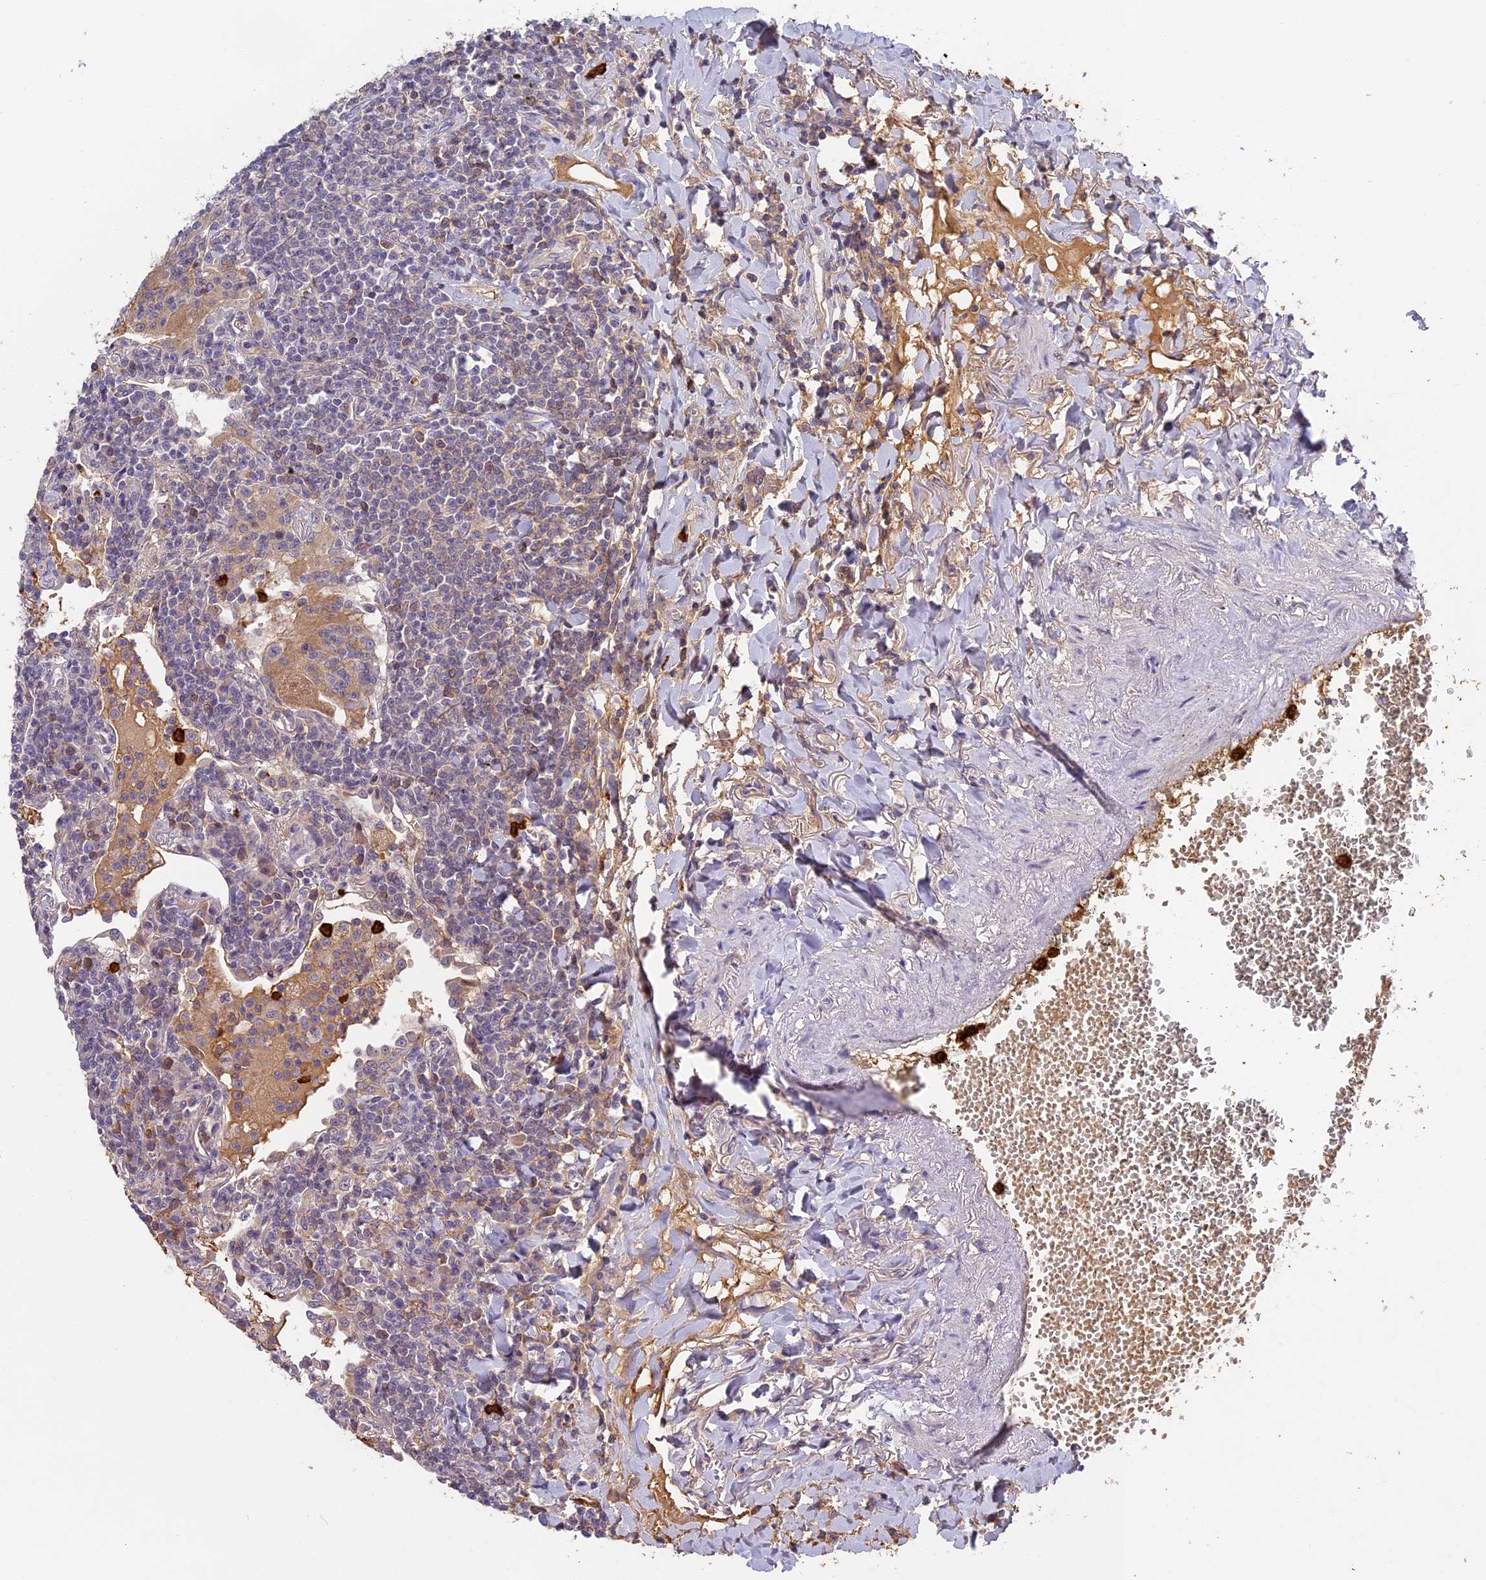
{"staining": {"intensity": "weak", "quantity": "<25%", "location": "cytoplasmic/membranous"}, "tissue": "lymphoma", "cell_type": "Tumor cells", "image_type": "cancer", "snomed": [{"axis": "morphology", "description": "Malignant lymphoma, non-Hodgkin's type, Low grade"}, {"axis": "topography", "description": "Lung"}], "caption": "The immunohistochemistry image has no significant expression in tumor cells of lymphoma tissue.", "gene": "ADGRD1", "patient": {"sex": "female", "age": 71}}